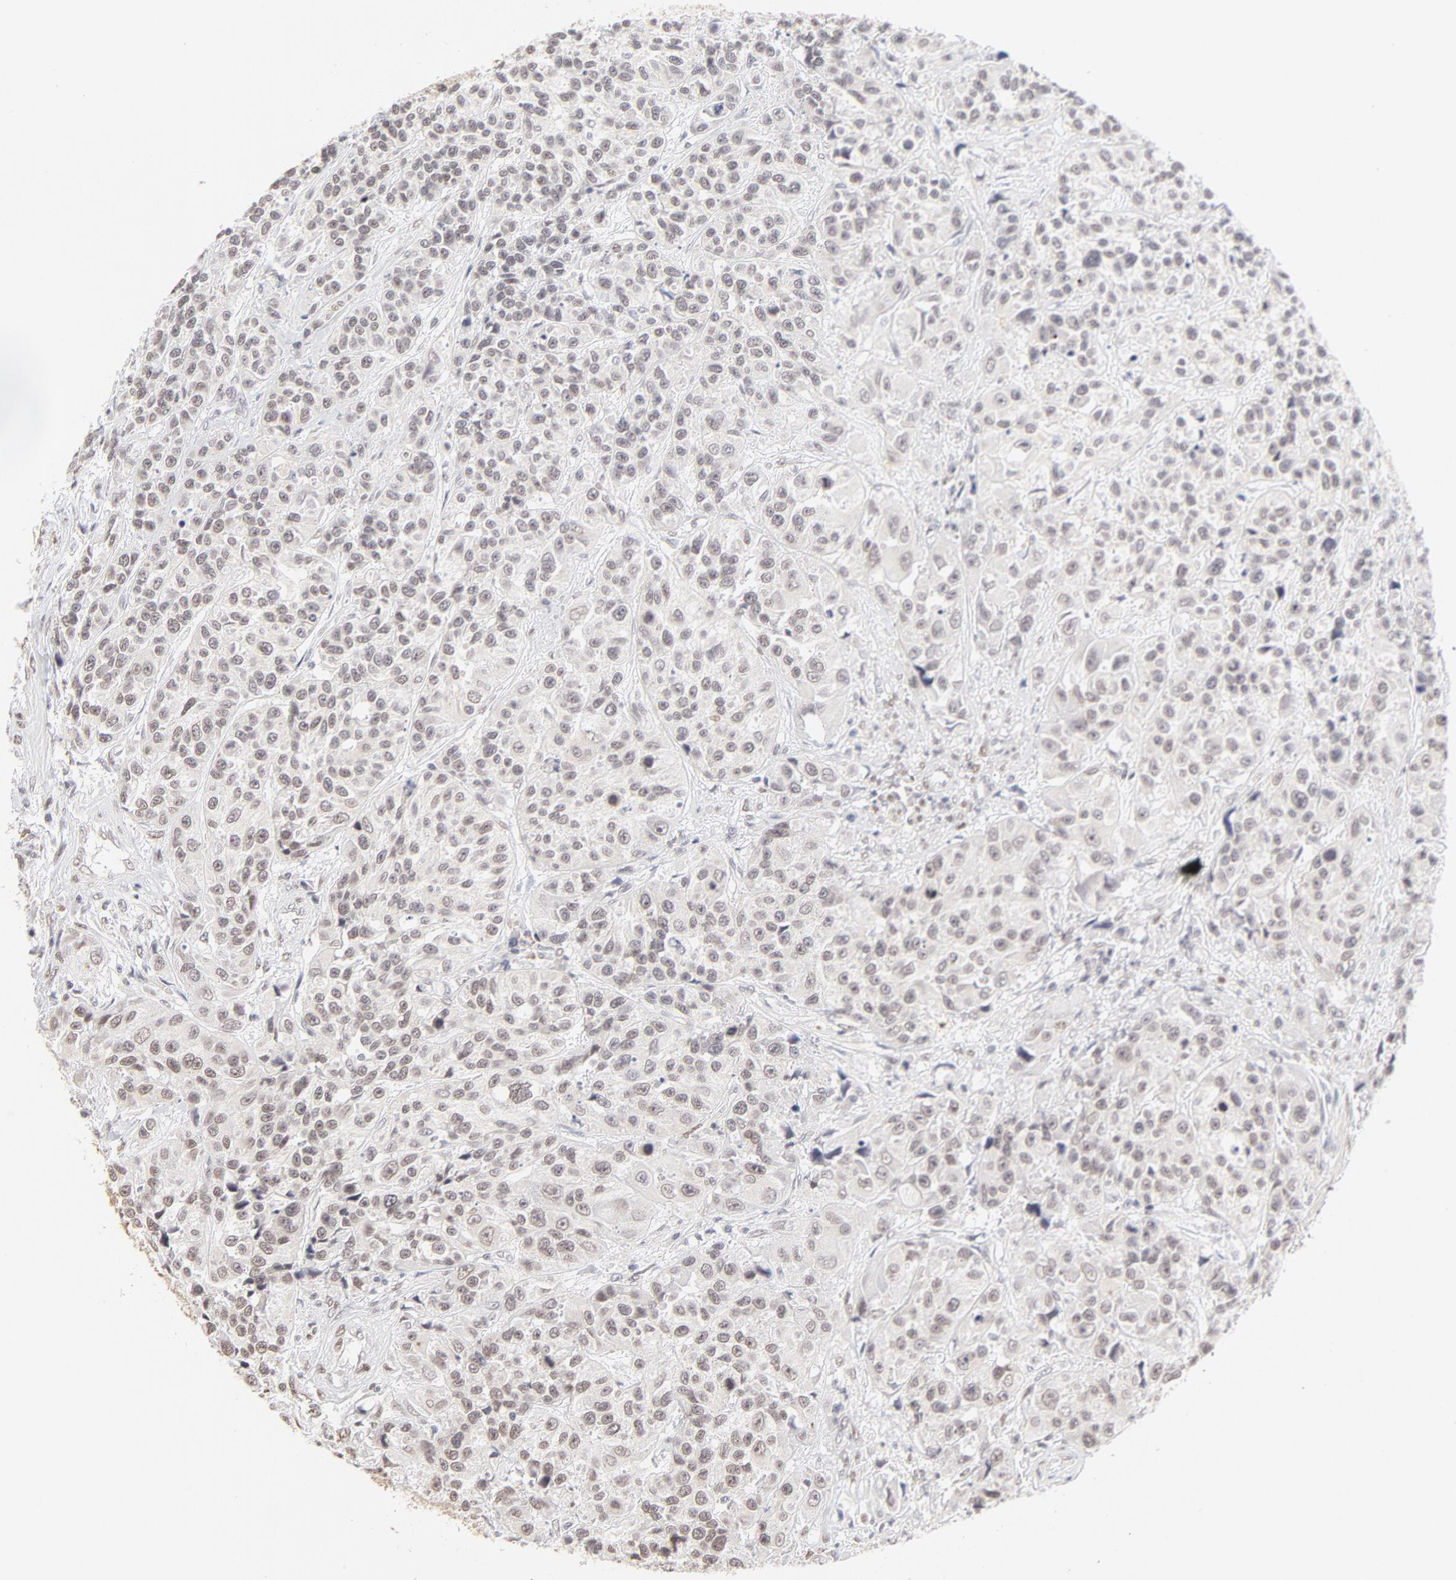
{"staining": {"intensity": "weak", "quantity": "<25%", "location": "nuclear"}, "tissue": "urothelial cancer", "cell_type": "Tumor cells", "image_type": "cancer", "snomed": [{"axis": "morphology", "description": "Urothelial carcinoma, High grade"}, {"axis": "topography", "description": "Urinary bladder"}], "caption": "Immunohistochemistry of urothelial carcinoma (high-grade) reveals no positivity in tumor cells.", "gene": "PBX3", "patient": {"sex": "female", "age": 81}}